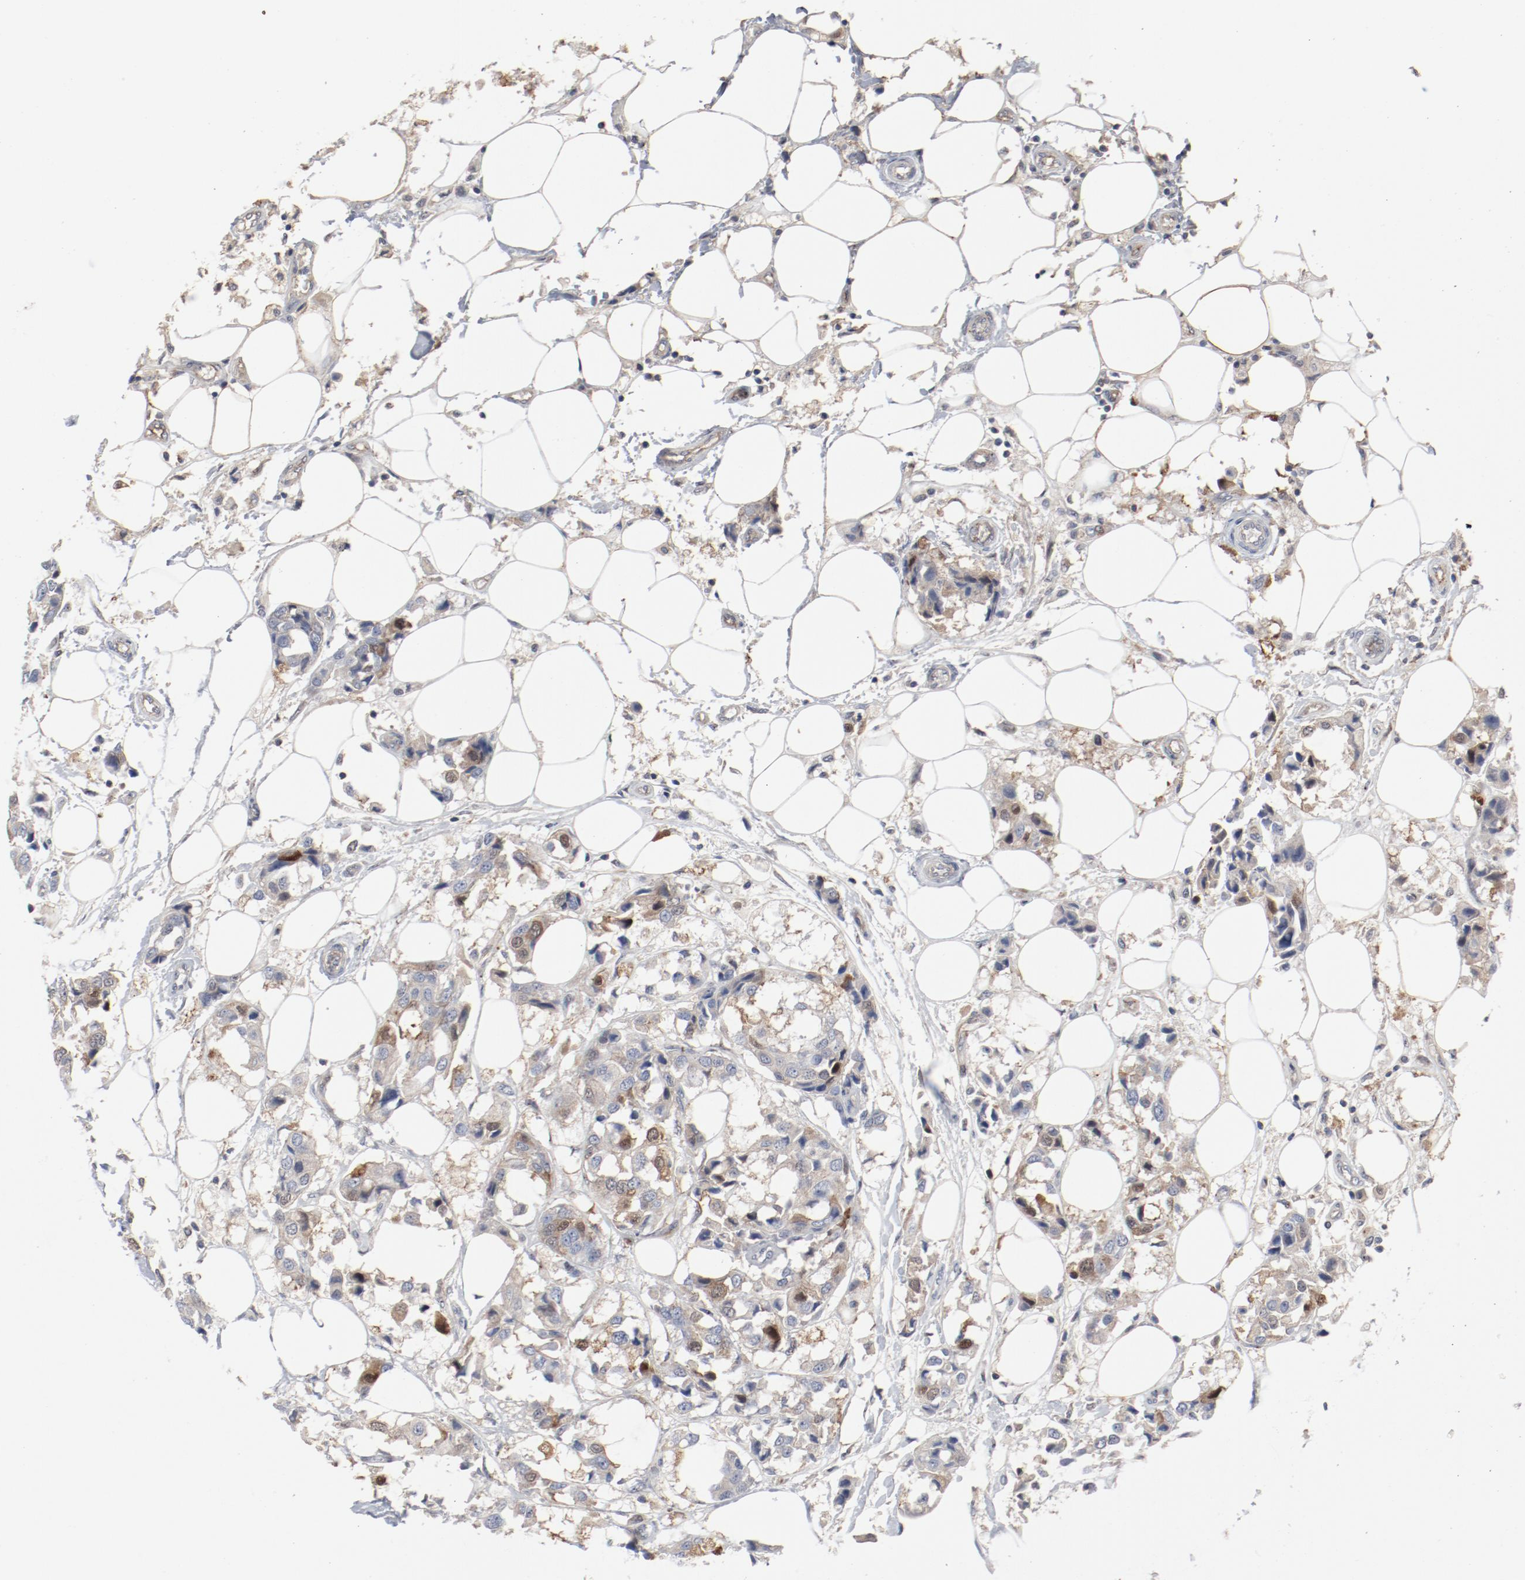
{"staining": {"intensity": "moderate", "quantity": "25%-75%", "location": "cytoplasmic/membranous,nuclear"}, "tissue": "breast cancer", "cell_type": "Tumor cells", "image_type": "cancer", "snomed": [{"axis": "morphology", "description": "Duct carcinoma"}, {"axis": "topography", "description": "Breast"}], "caption": "High-magnification brightfield microscopy of breast cancer stained with DAB (brown) and counterstained with hematoxylin (blue). tumor cells exhibit moderate cytoplasmic/membranous and nuclear positivity is present in approximately25%-75% of cells.", "gene": "CDK1", "patient": {"sex": "female", "age": 80}}